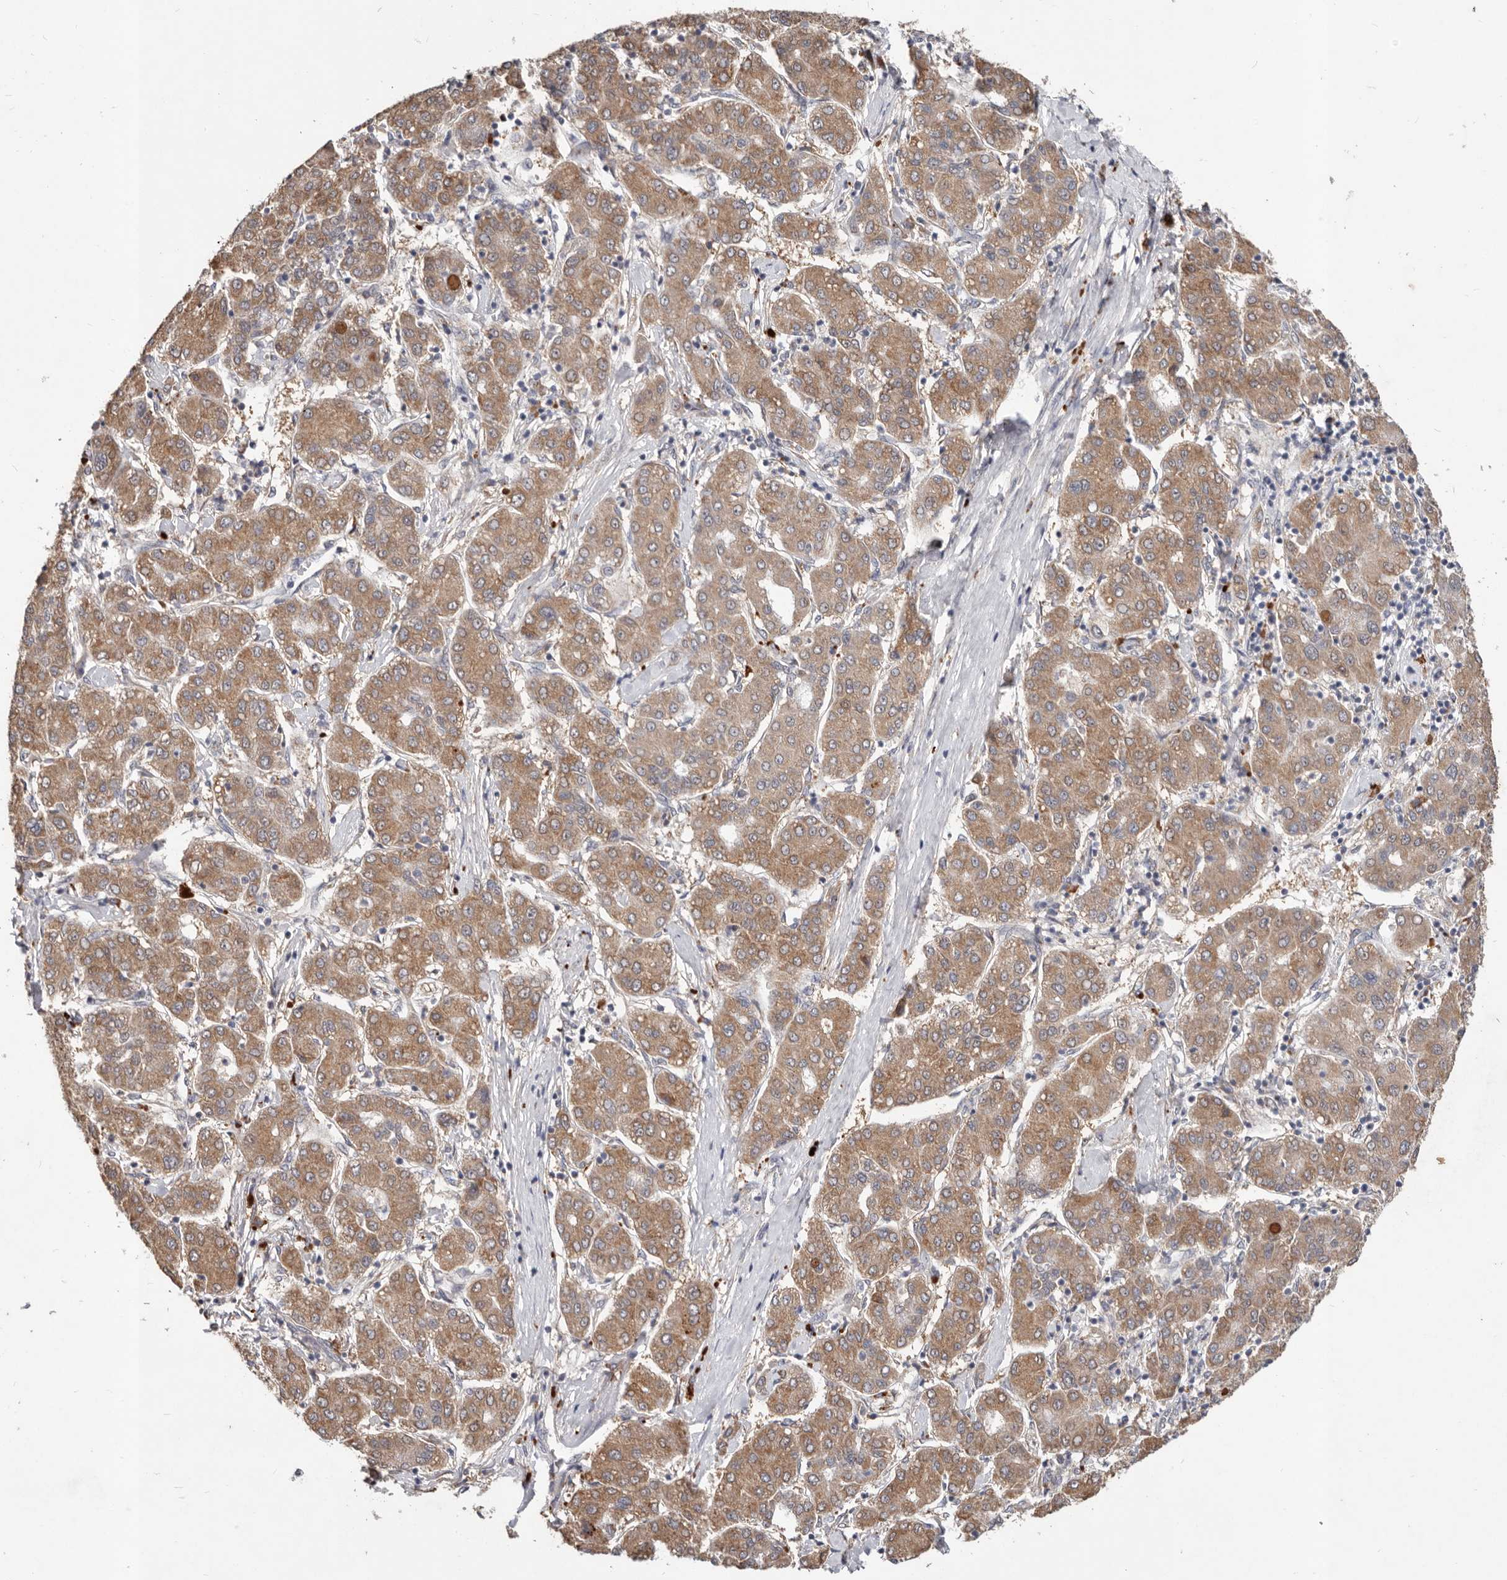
{"staining": {"intensity": "moderate", "quantity": ">75%", "location": "cytoplasmic/membranous"}, "tissue": "liver cancer", "cell_type": "Tumor cells", "image_type": "cancer", "snomed": [{"axis": "morphology", "description": "Carcinoma, Hepatocellular, NOS"}, {"axis": "topography", "description": "Liver"}], "caption": "This micrograph reveals hepatocellular carcinoma (liver) stained with immunohistochemistry (IHC) to label a protein in brown. The cytoplasmic/membranous of tumor cells show moderate positivity for the protein. Nuclei are counter-stained blue.", "gene": "WDR77", "patient": {"sex": "male", "age": 65}}